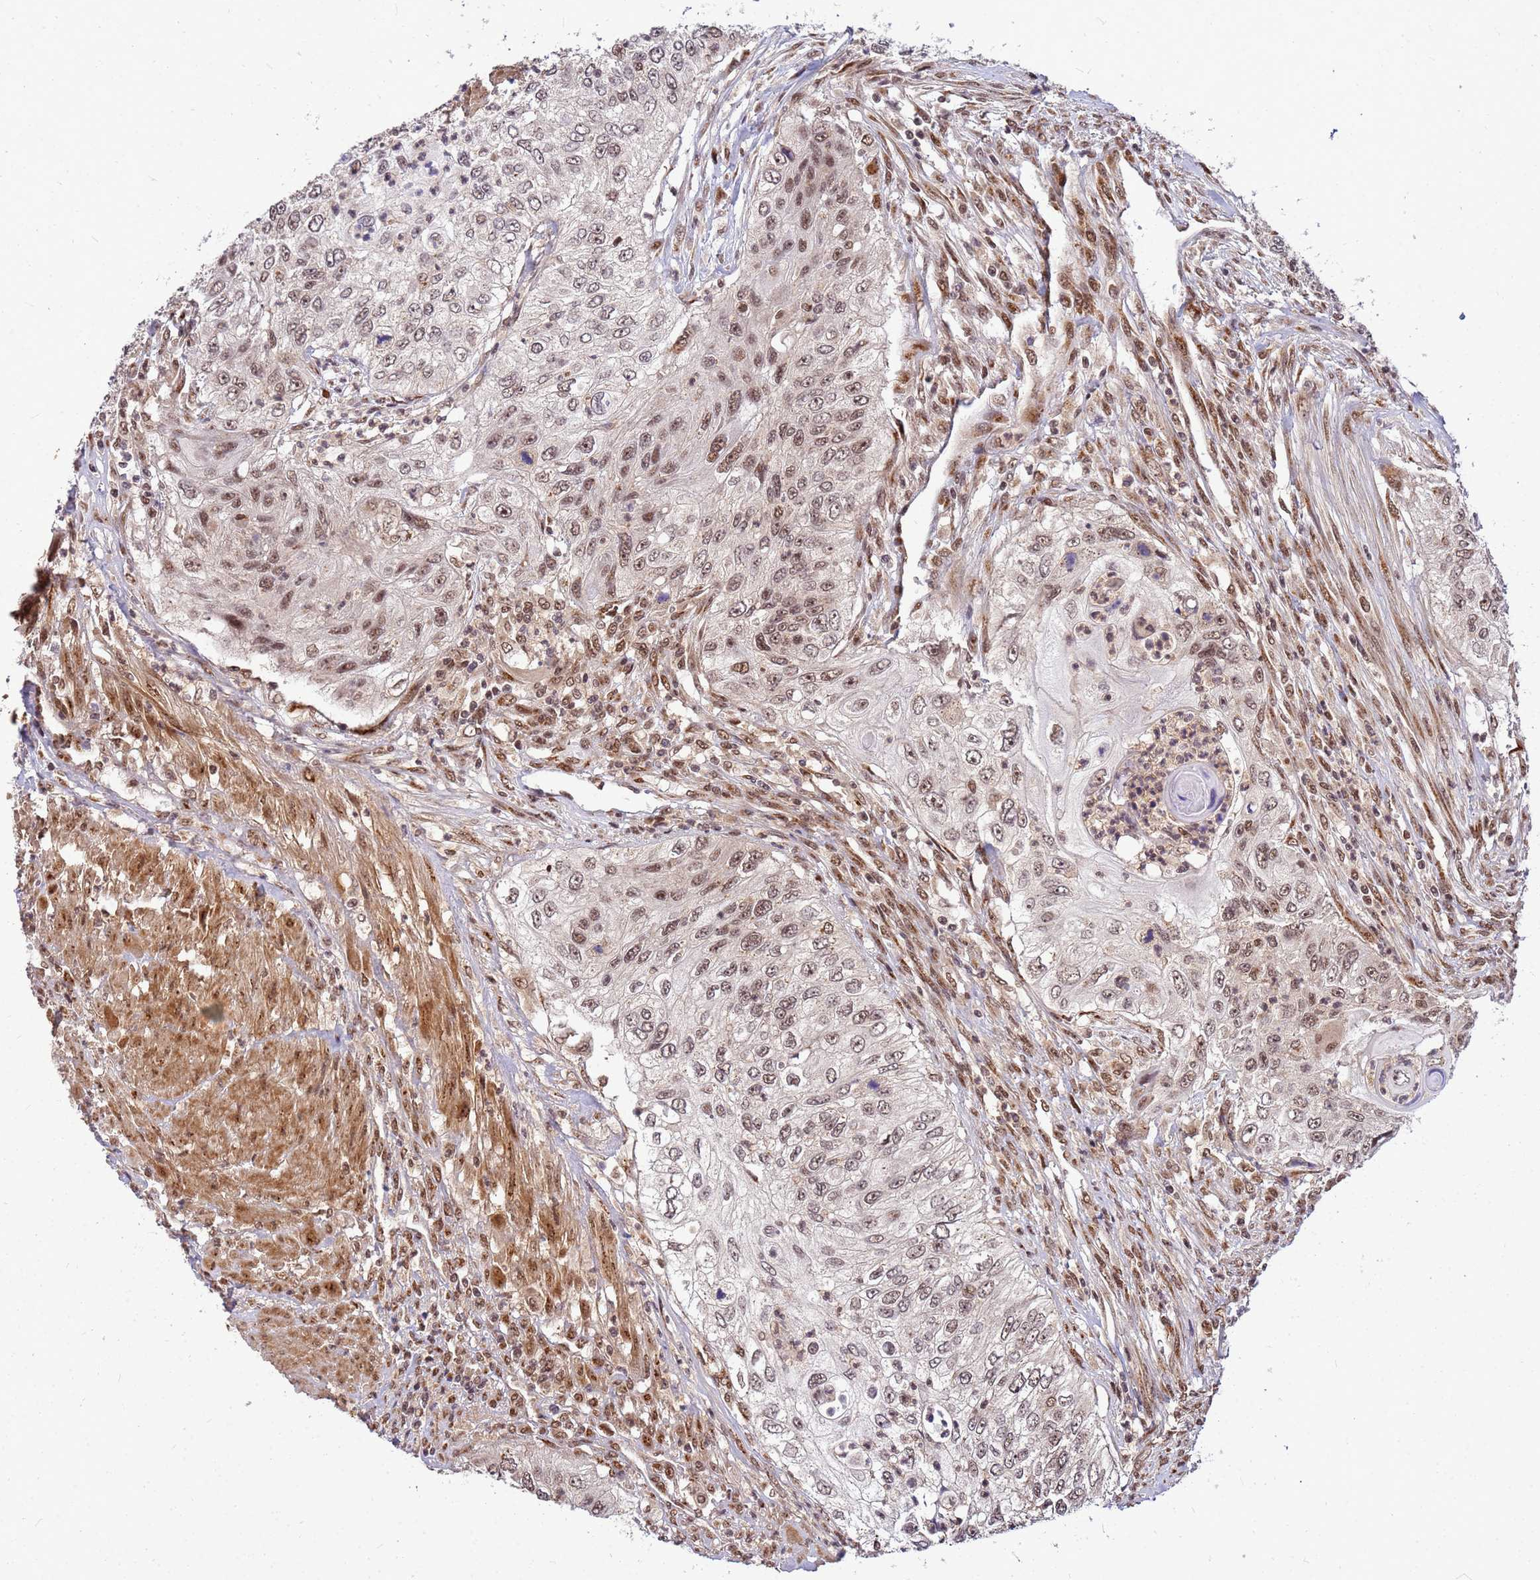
{"staining": {"intensity": "moderate", "quantity": "25%-75%", "location": "nuclear"}, "tissue": "urothelial cancer", "cell_type": "Tumor cells", "image_type": "cancer", "snomed": [{"axis": "morphology", "description": "Urothelial carcinoma, High grade"}, {"axis": "topography", "description": "Urinary bladder"}], "caption": "Human urothelial cancer stained for a protein (brown) shows moderate nuclear positive expression in about 25%-75% of tumor cells.", "gene": "NCBP2", "patient": {"sex": "female", "age": 60}}